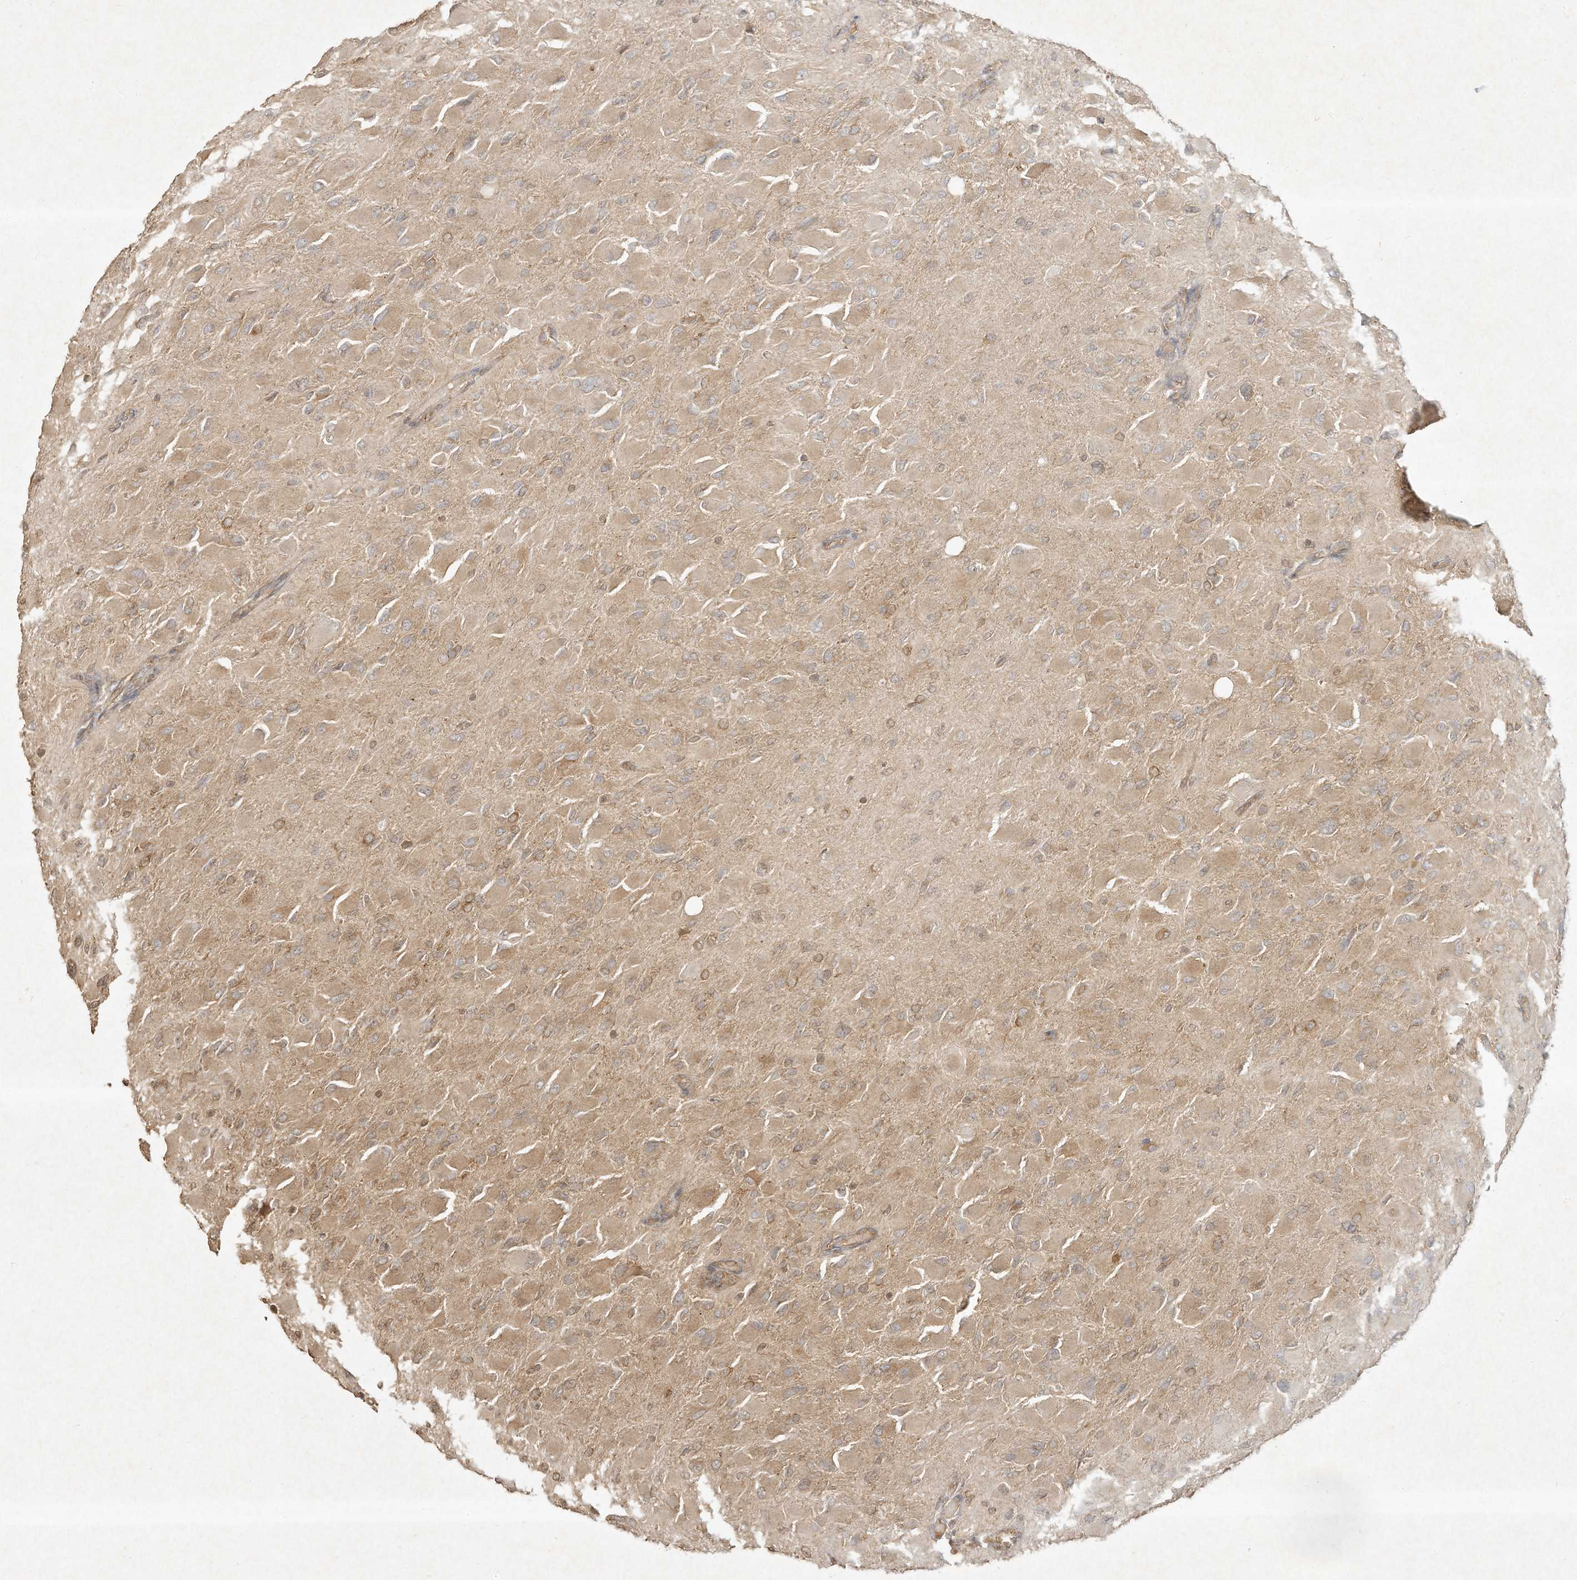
{"staining": {"intensity": "weak", "quantity": ">75%", "location": "cytoplasmic/membranous"}, "tissue": "glioma", "cell_type": "Tumor cells", "image_type": "cancer", "snomed": [{"axis": "morphology", "description": "Glioma, malignant, High grade"}, {"axis": "topography", "description": "Cerebral cortex"}], "caption": "Brown immunohistochemical staining in malignant high-grade glioma demonstrates weak cytoplasmic/membranous expression in approximately >75% of tumor cells.", "gene": "DYNC1I2", "patient": {"sex": "female", "age": 36}}